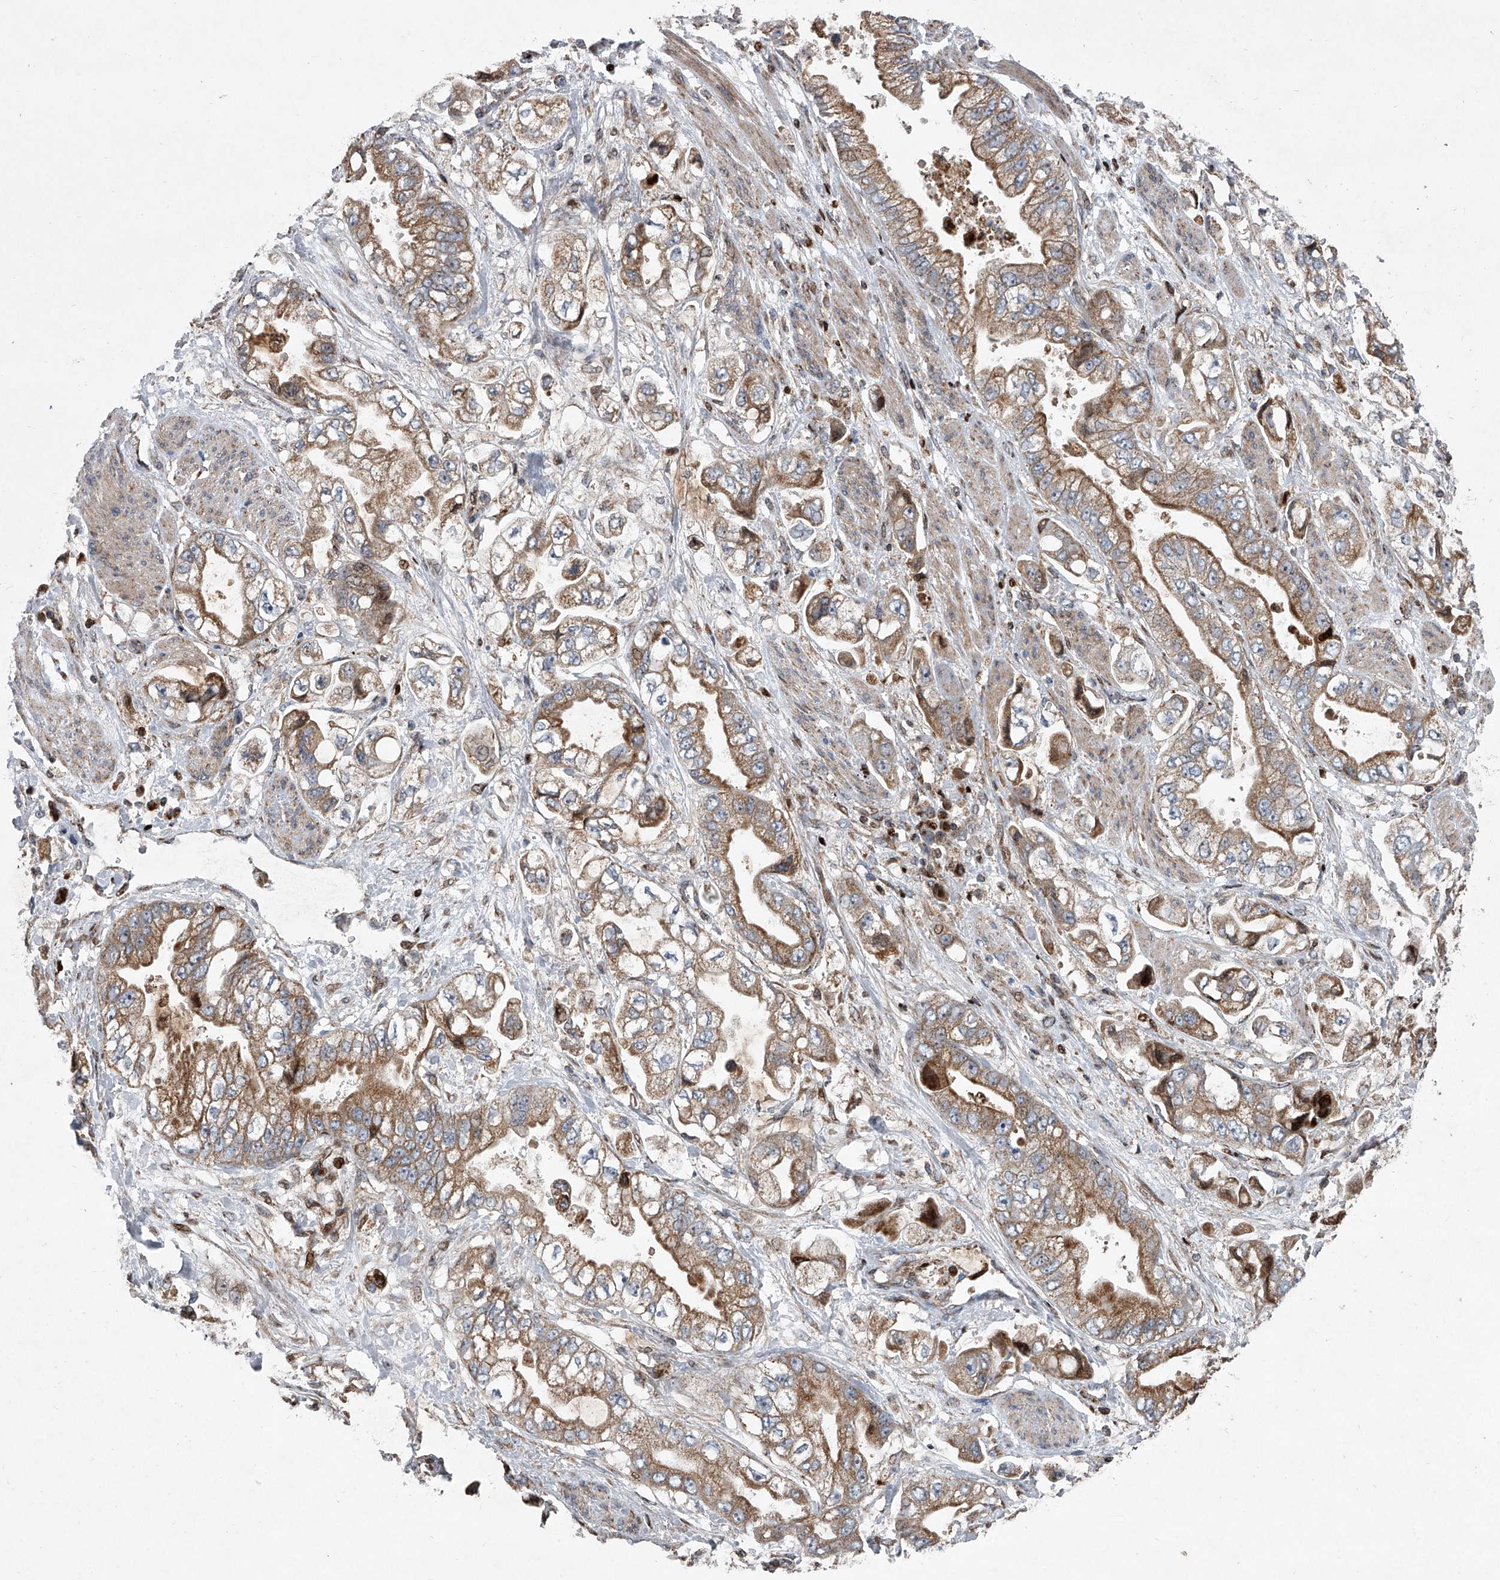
{"staining": {"intensity": "moderate", "quantity": ">75%", "location": "cytoplasmic/membranous"}, "tissue": "stomach cancer", "cell_type": "Tumor cells", "image_type": "cancer", "snomed": [{"axis": "morphology", "description": "Adenocarcinoma, NOS"}, {"axis": "topography", "description": "Stomach"}], "caption": "Immunohistochemistry (IHC) image of human stomach cancer stained for a protein (brown), which shows medium levels of moderate cytoplasmic/membranous expression in about >75% of tumor cells.", "gene": "STRADA", "patient": {"sex": "male", "age": 62}}